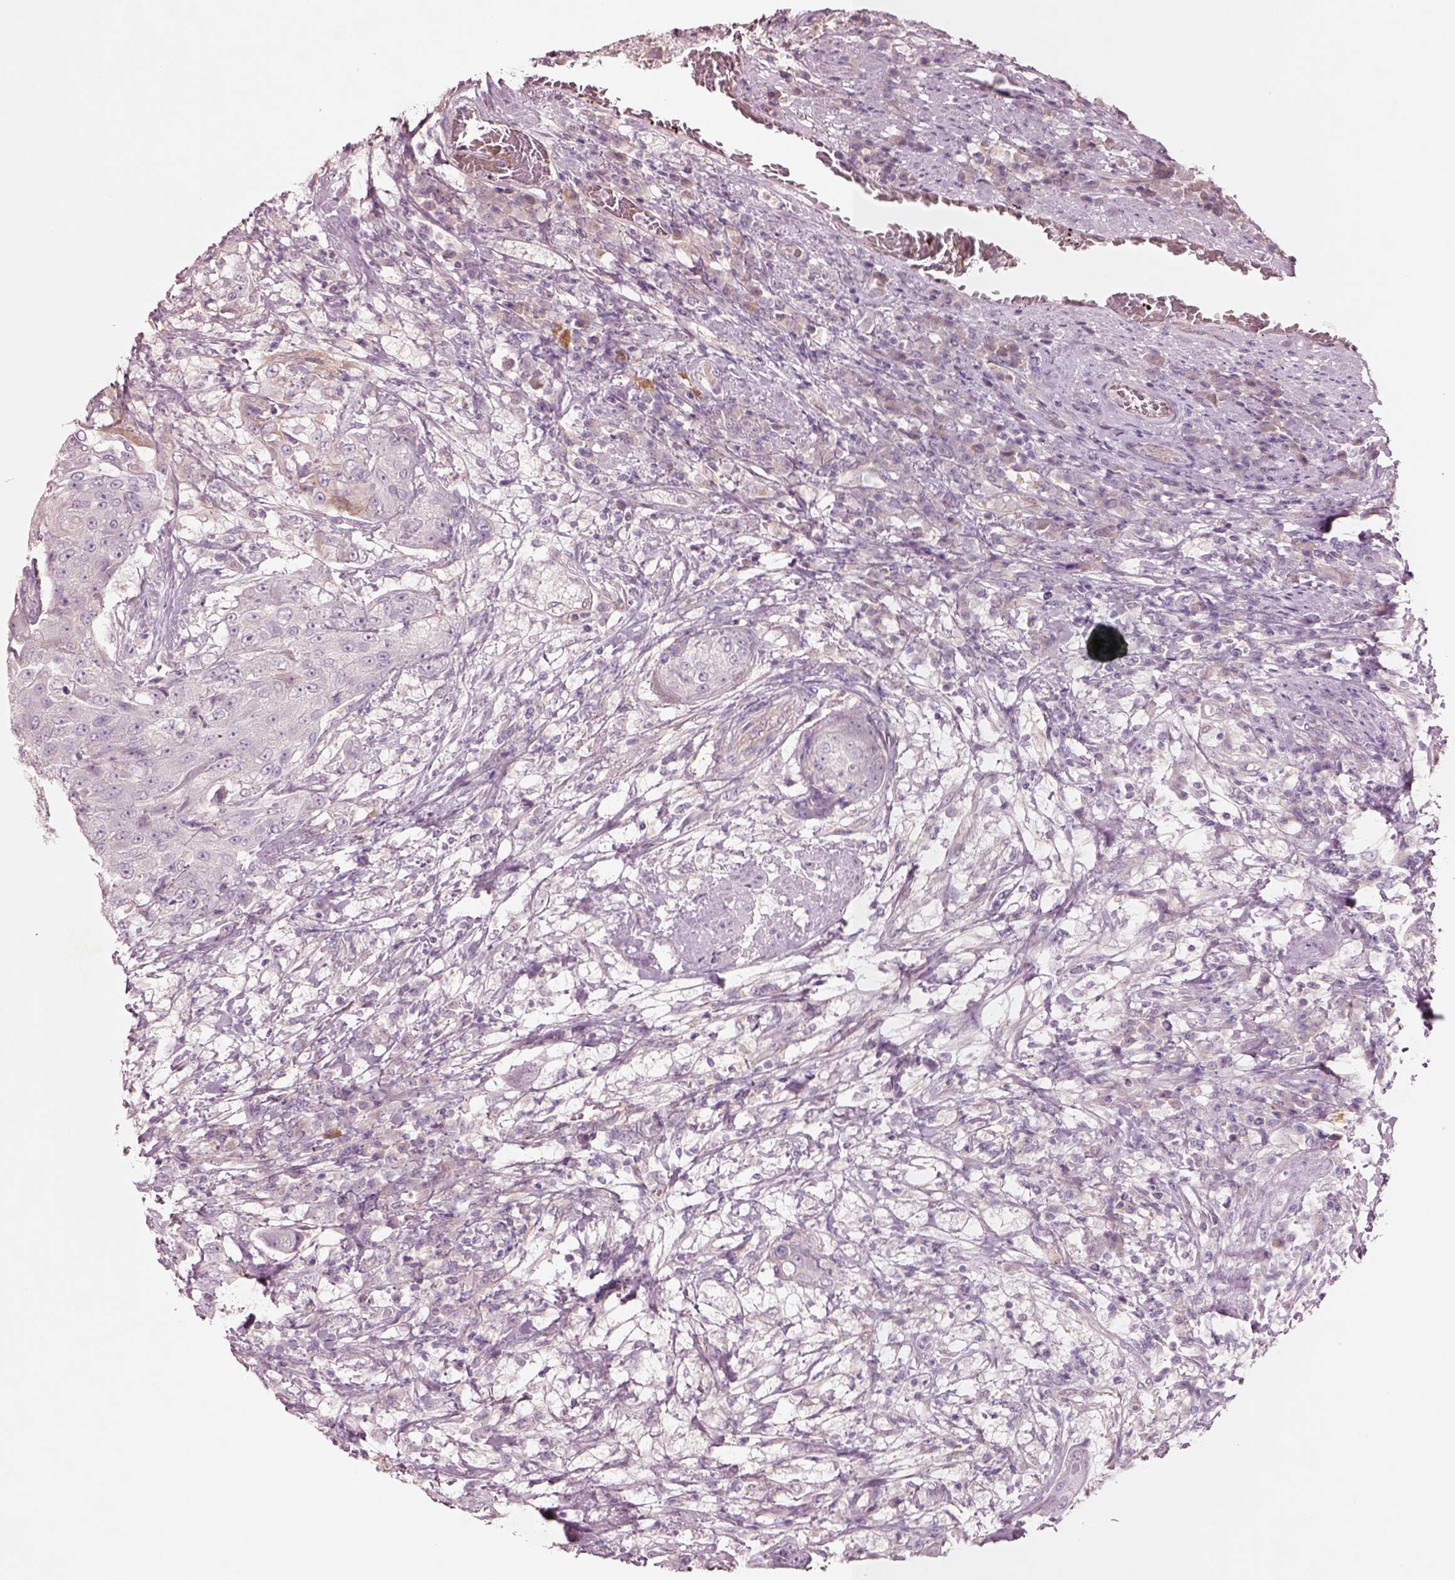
{"staining": {"intensity": "negative", "quantity": "none", "location": "none"}, "tissue": "urothelial cancer", "cell_type": "Tumor cells", "image_type": "cancer", "snomed": [{"axis": "morphology", "description": "Urothelial carcinoma, High grade"}, {"axis": "topography", "description": "Urinary bladder"}], "caption": "Immunohistochemistry (IHC) image of human high-grade urothelial carcinoma stained for a protein (brown), which reveals no staining in tumor cells.", "gene": "DUOXA2", "patient": {"sex": "female", "age": 63}}